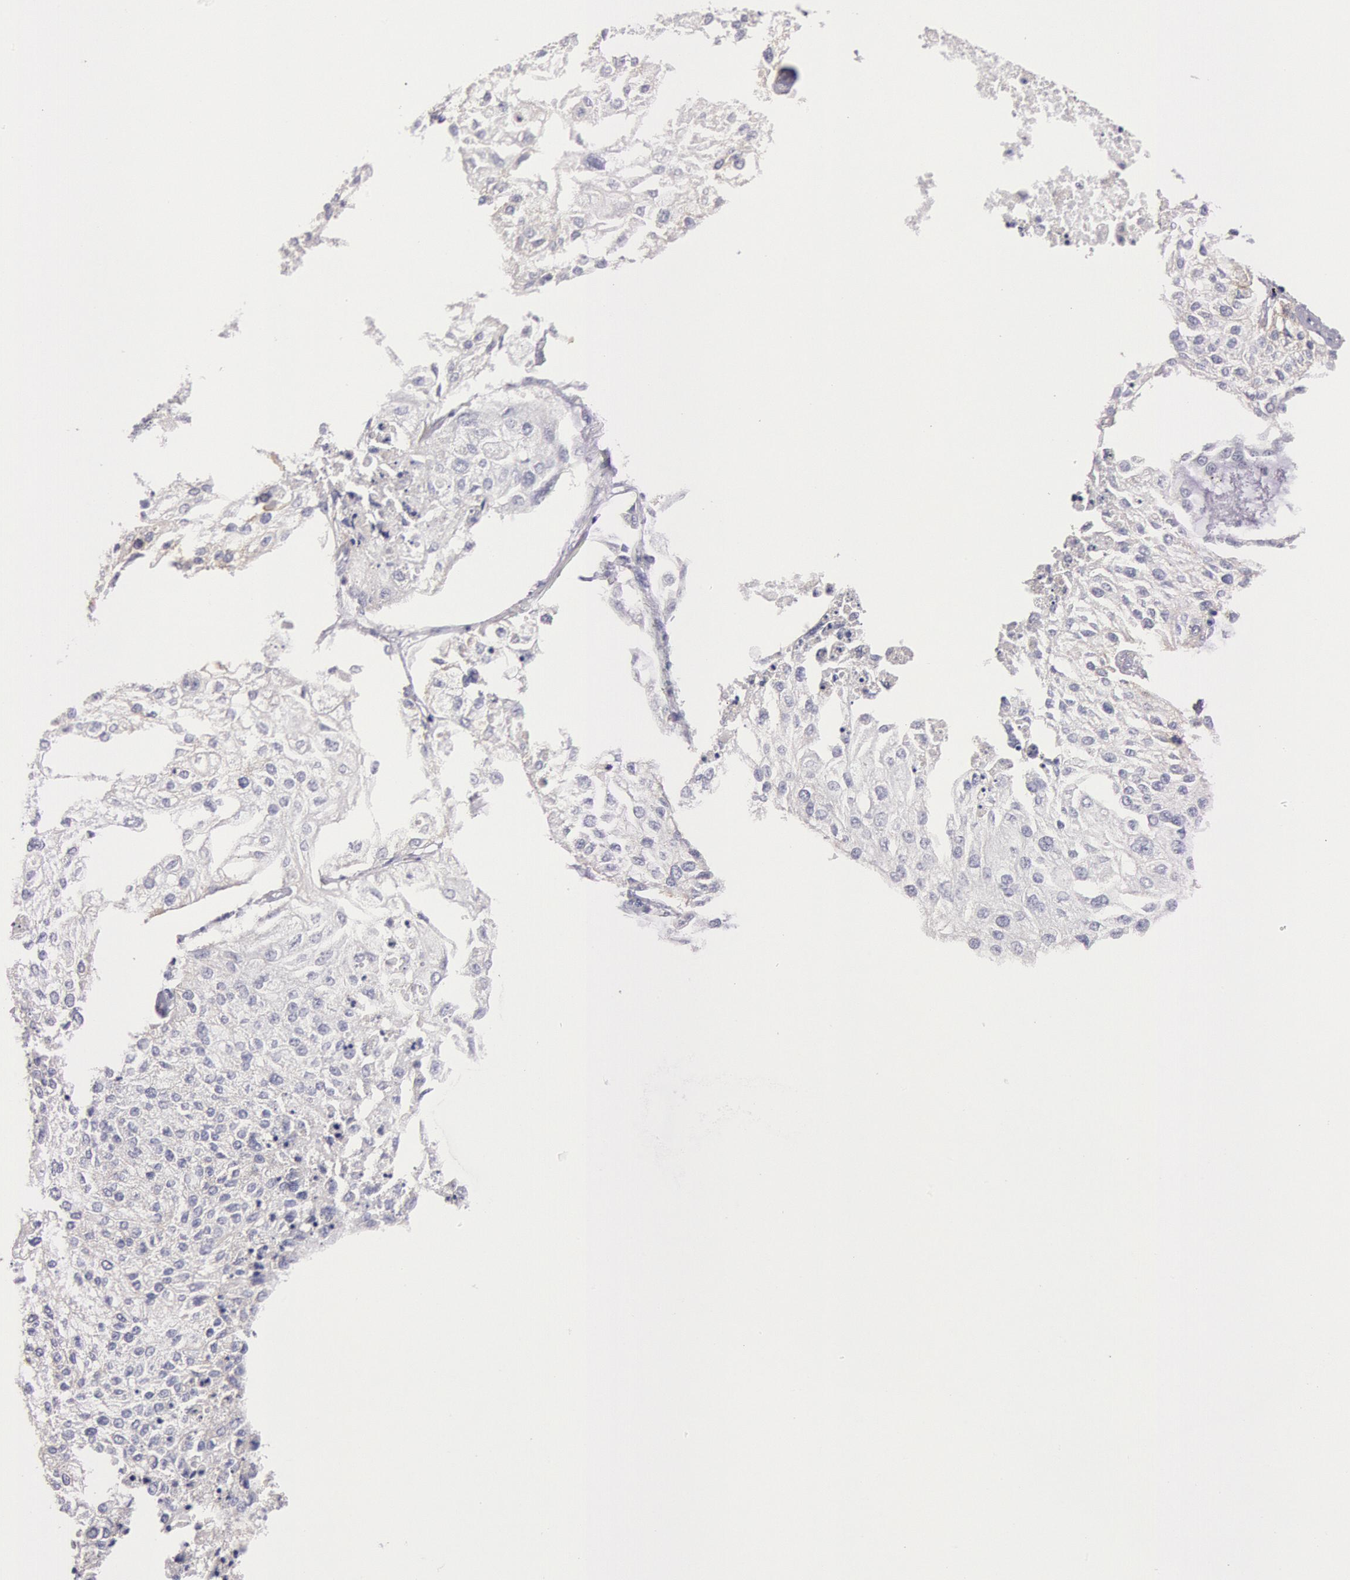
{"staining": {"intensity": "negative", "quantity": "none", "location": "none"}, "tissue": "lung cancer", "cell_type": "Tumor cells", "image_type": "cancer", "snomed": [{"axis": "morphology", "description": "Squamous cell carcinoma, NOS"}, {"axis": "topography", "description": "Lung"}], "caption": "Tumor cells show no significant protein expression in squamous cell carcinoma (lung).", "gene": "EGFR", "patient": {"sex": "male", "age": 75}}